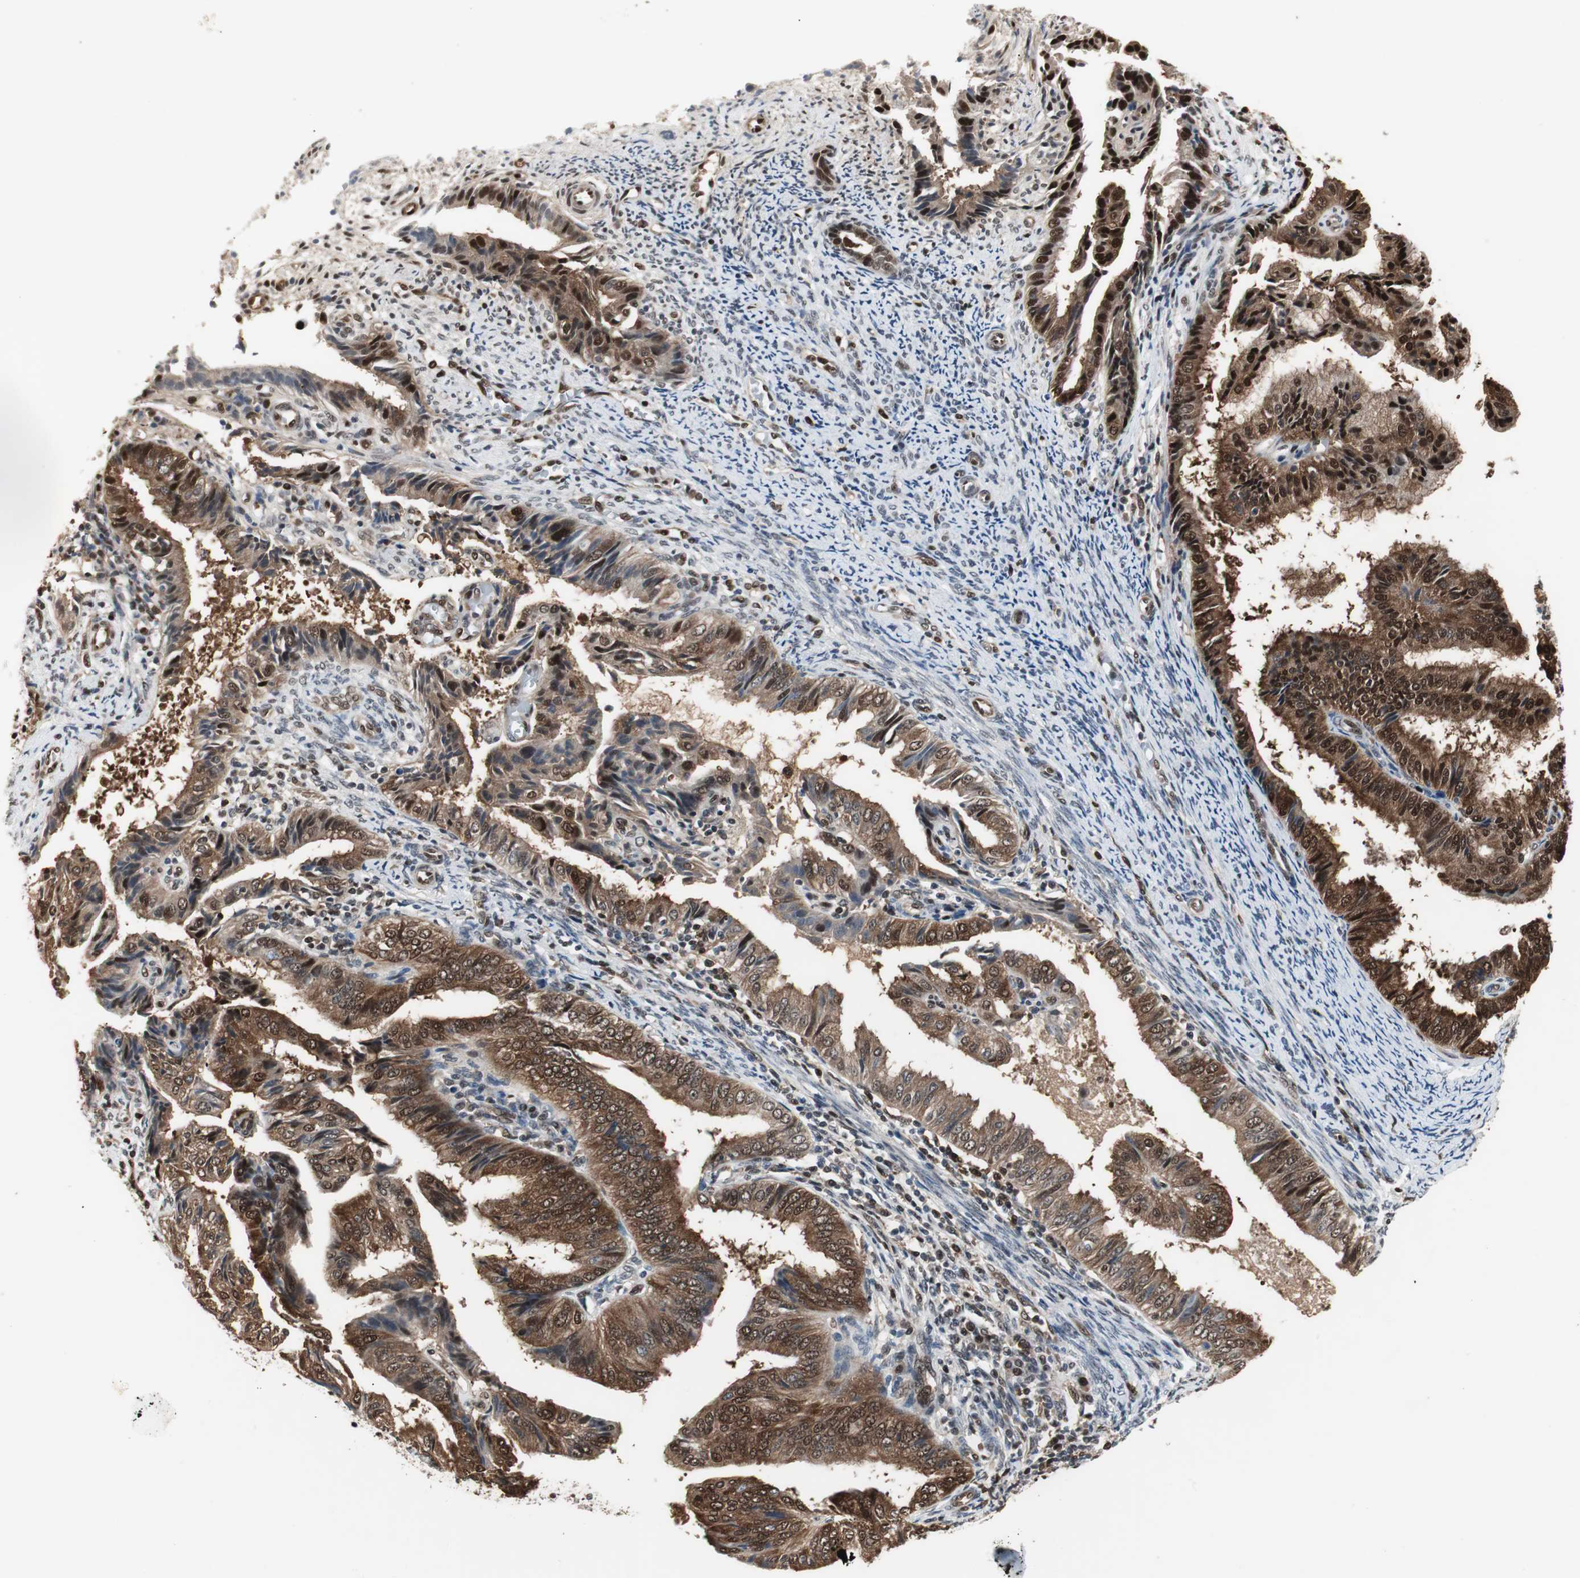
{"staining": {"intensity": "strong", "quantity": ">75%", "location": "cytoplasmic/membranous,nuclear"}, "tissue": "endometrial cancer", "cell_type": "Tumor cells", "image_type": "cancer", "snomed": [{"axis": "morphology", "description": "Adenocarcinoma, NOS"}, {"axis": "topography", "description": "Endometrium"}], "caption": "Immunohistochemical staining of human endometrial adenocarcinoma exhibits high levels of strong cytoplasmic/membranous and nuclear staining in about >75% of tumor cells. (brown staining indicates protein expression, while blue staining denotes nuclei).", "gene": "ACLY", "patient": {"sex": "female", "age": 58}}